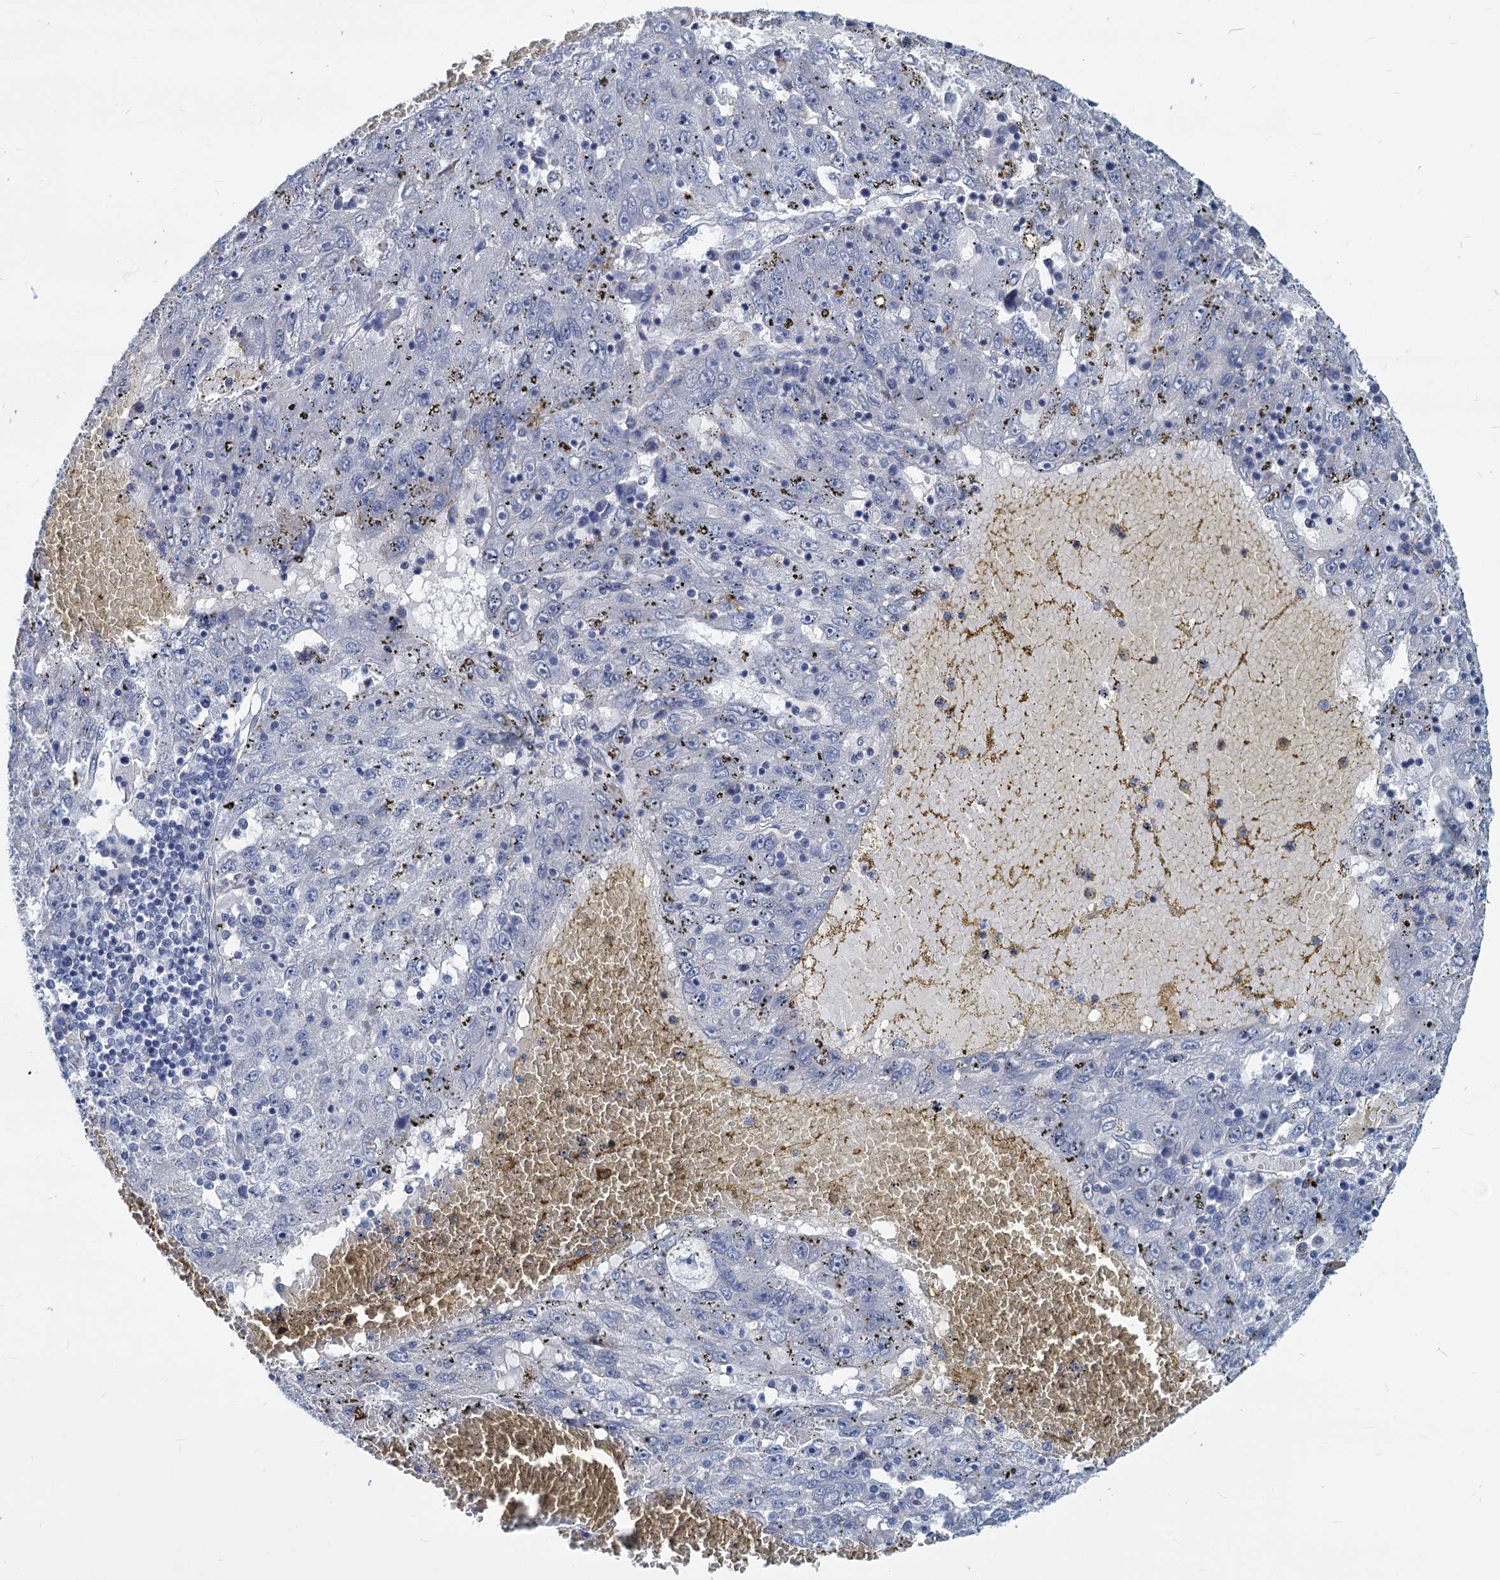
{"staining": {"intensity": "negative", "quantity": "none", "location": "none"}, "tissue": "liver cancer", "cell_type": "Tumor cells", "image_type": "cancer", "snomed": [{"axis": "morphology", "description": "Carcinoma, Hepatocellular, NOS"}, {"axis": "topography", "description": "Liver"}], "caption": "The immunohistochemistry photomicrograph has no significant expression in tumor cells of liver hepatocellular carcinoma tissue.", "gene": "GSTM3", "patient": {"sex": "male", "age": 49}}